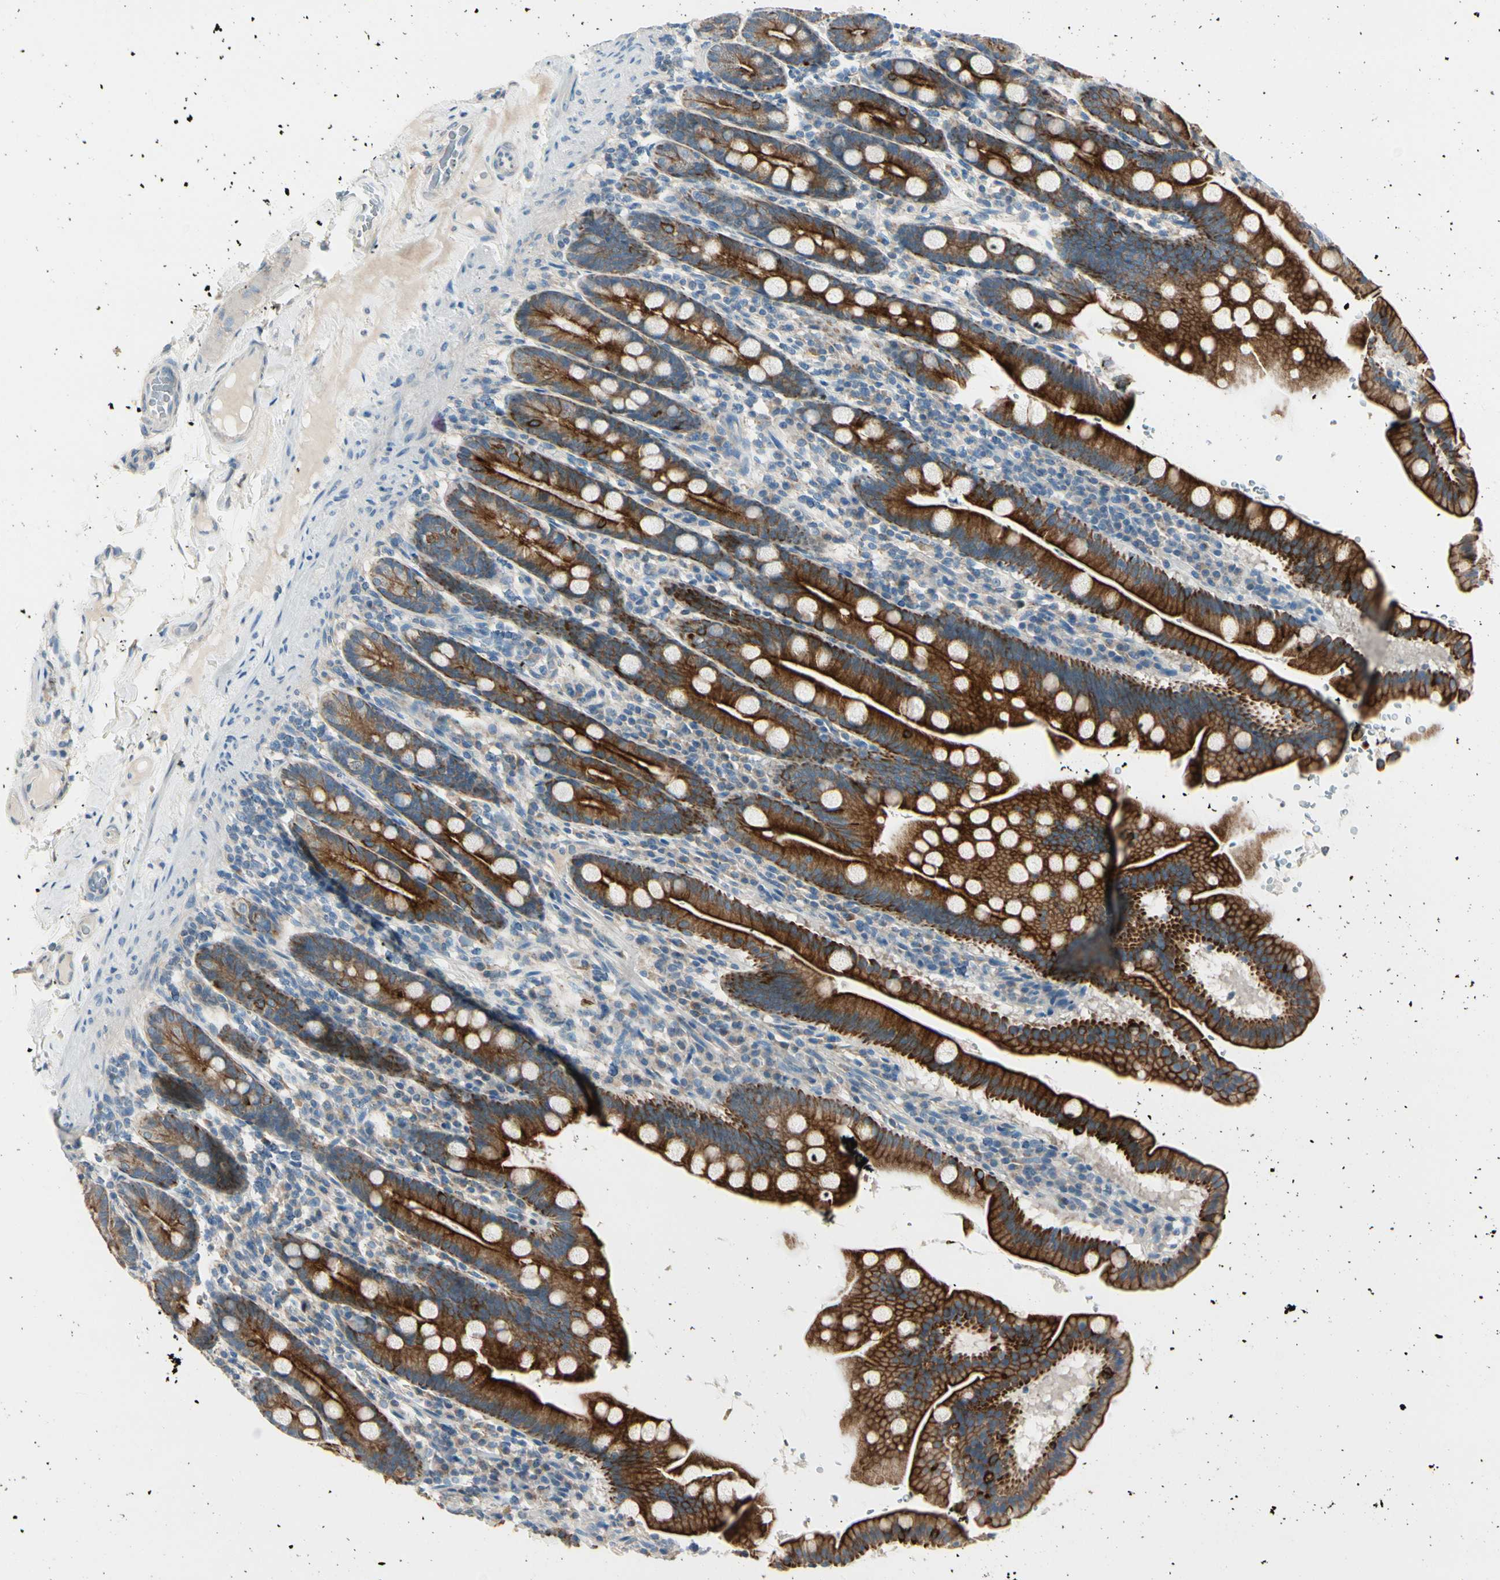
{"staining": {"intensity": "strong", "quantity": ">75%", "location": "cytoplasmic/membranous"}, "tissue": "duodenum", "cell_type": "Glandular cells", "image_type": "normal", "snomed": [{"axis": "morphology", "description": "Normal tissue, NOS"}, {"axis": "topography", "description": "Duodenum"}], "caption": "A high amount of strong cytoplasmic/membranous positivity is appreciated in about >75% of glandular cells in unremarkable duodenum.", "gene": "DUSP12", "patient": {"sex": "male", "age": 50}}